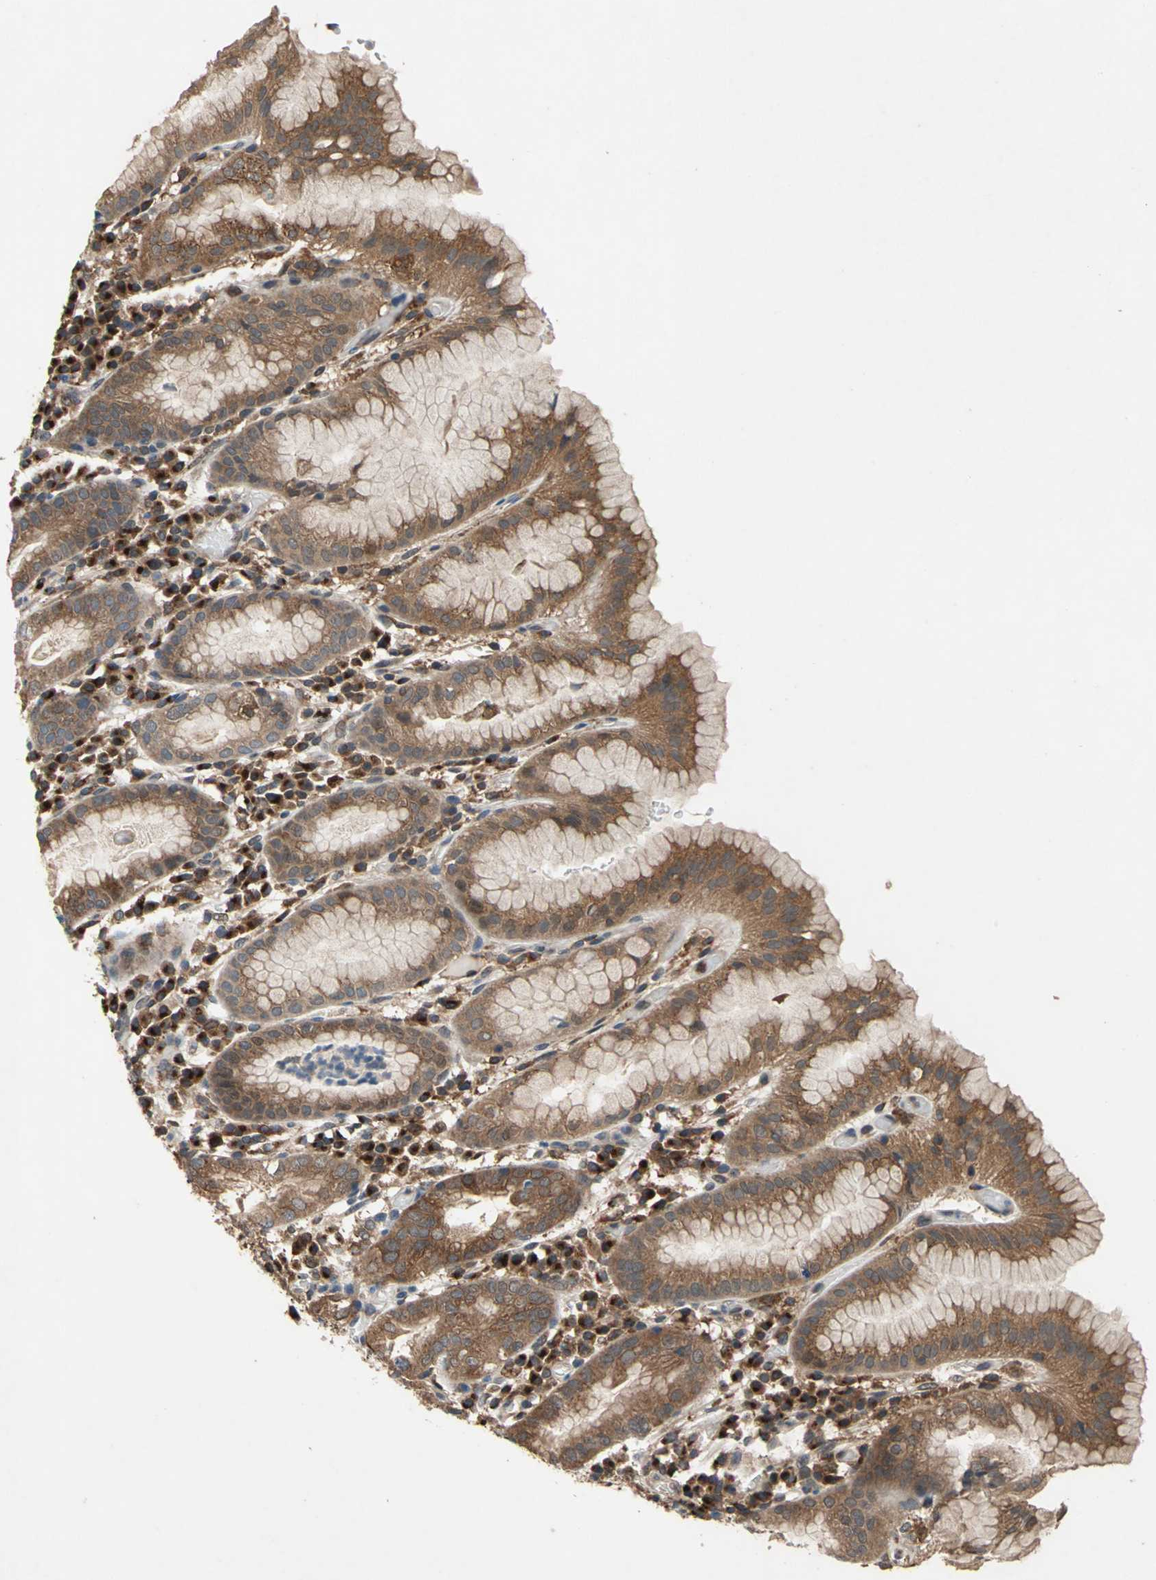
{"staining": {"intensity": "moderate", "quantity": ">75%", "location": "cytoplasmic/membranous"}, "tissue": "stomach", "cell_type": "Glandular cells", "image_type": "normal", "snomed": [{"axis": "morphology", "description": "Normal tissue, NOS"}, {"axis": "topography", "description": "Stomach"}, {"axis": "topography", "description": "Stomach, lower"}], "caption": "Immunohistochemistry (IHC) image of unremarkable stomach stained for a protein (brown), which shows medium levels of moderate cytoplasmic/membranous staining in approximately >75% of glandular cells.", "gene": "NFKBIE", "patient": {"sex": "female", "age": 75}}